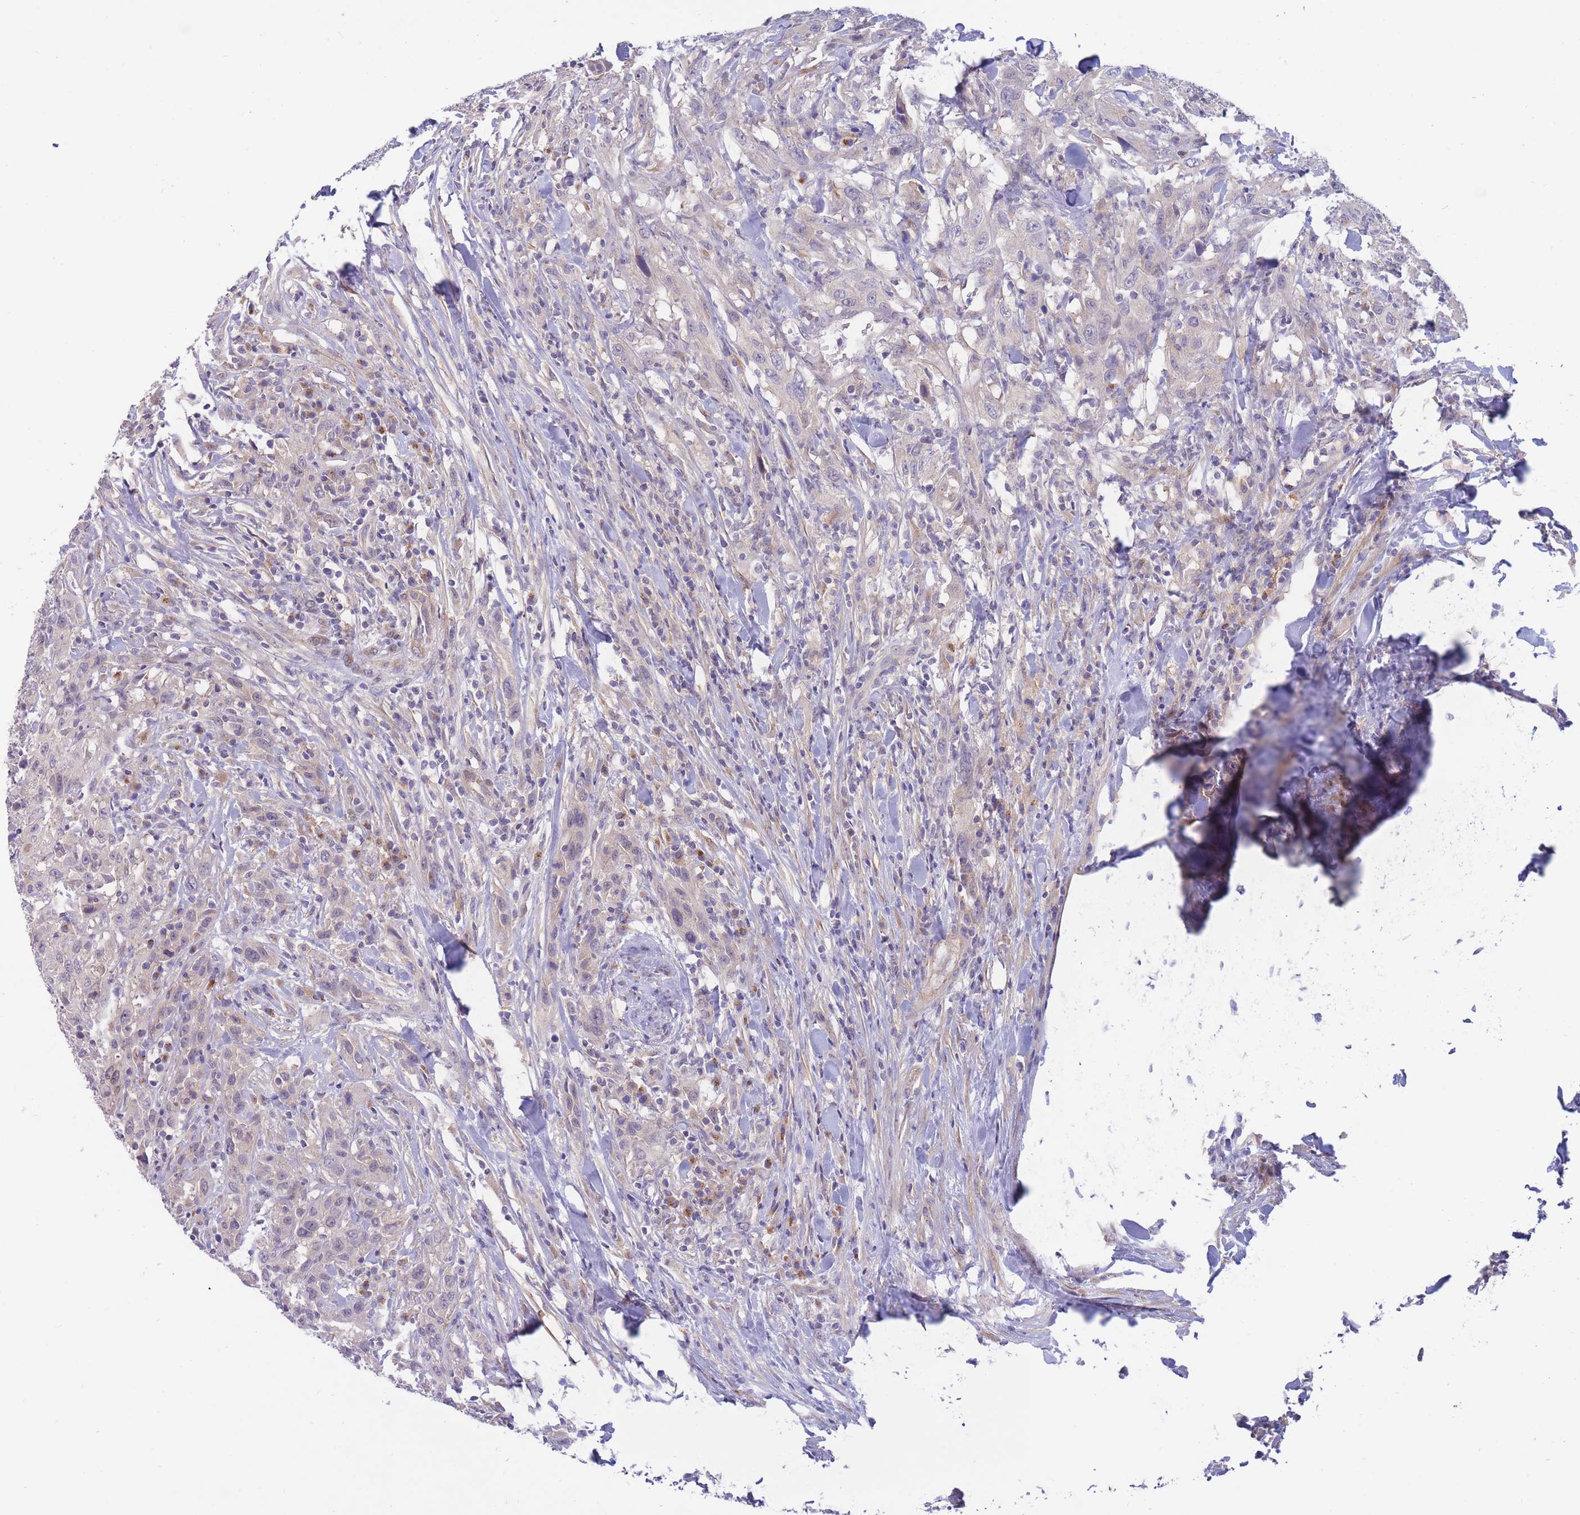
{"staining": {"intensity": "negative", "quantity": "none", "location": "none"}, "tissue": "urothelial cancer", "cell_type": "Tumor cells", "image_type": "cancer", "snomed": [{"axis": "morphology", "description": "Urothelial carcinoma, High grade"}, {"axis": "topography", "description": "Urinary bladder"}], "caption": "High power microscopy histopathology image of an IHC histopathology image of urothelial cancer, revealing no significant positivity in tumor cells.", "gene": "APOL4", "patient": {"sex": "male", "age": 61}}